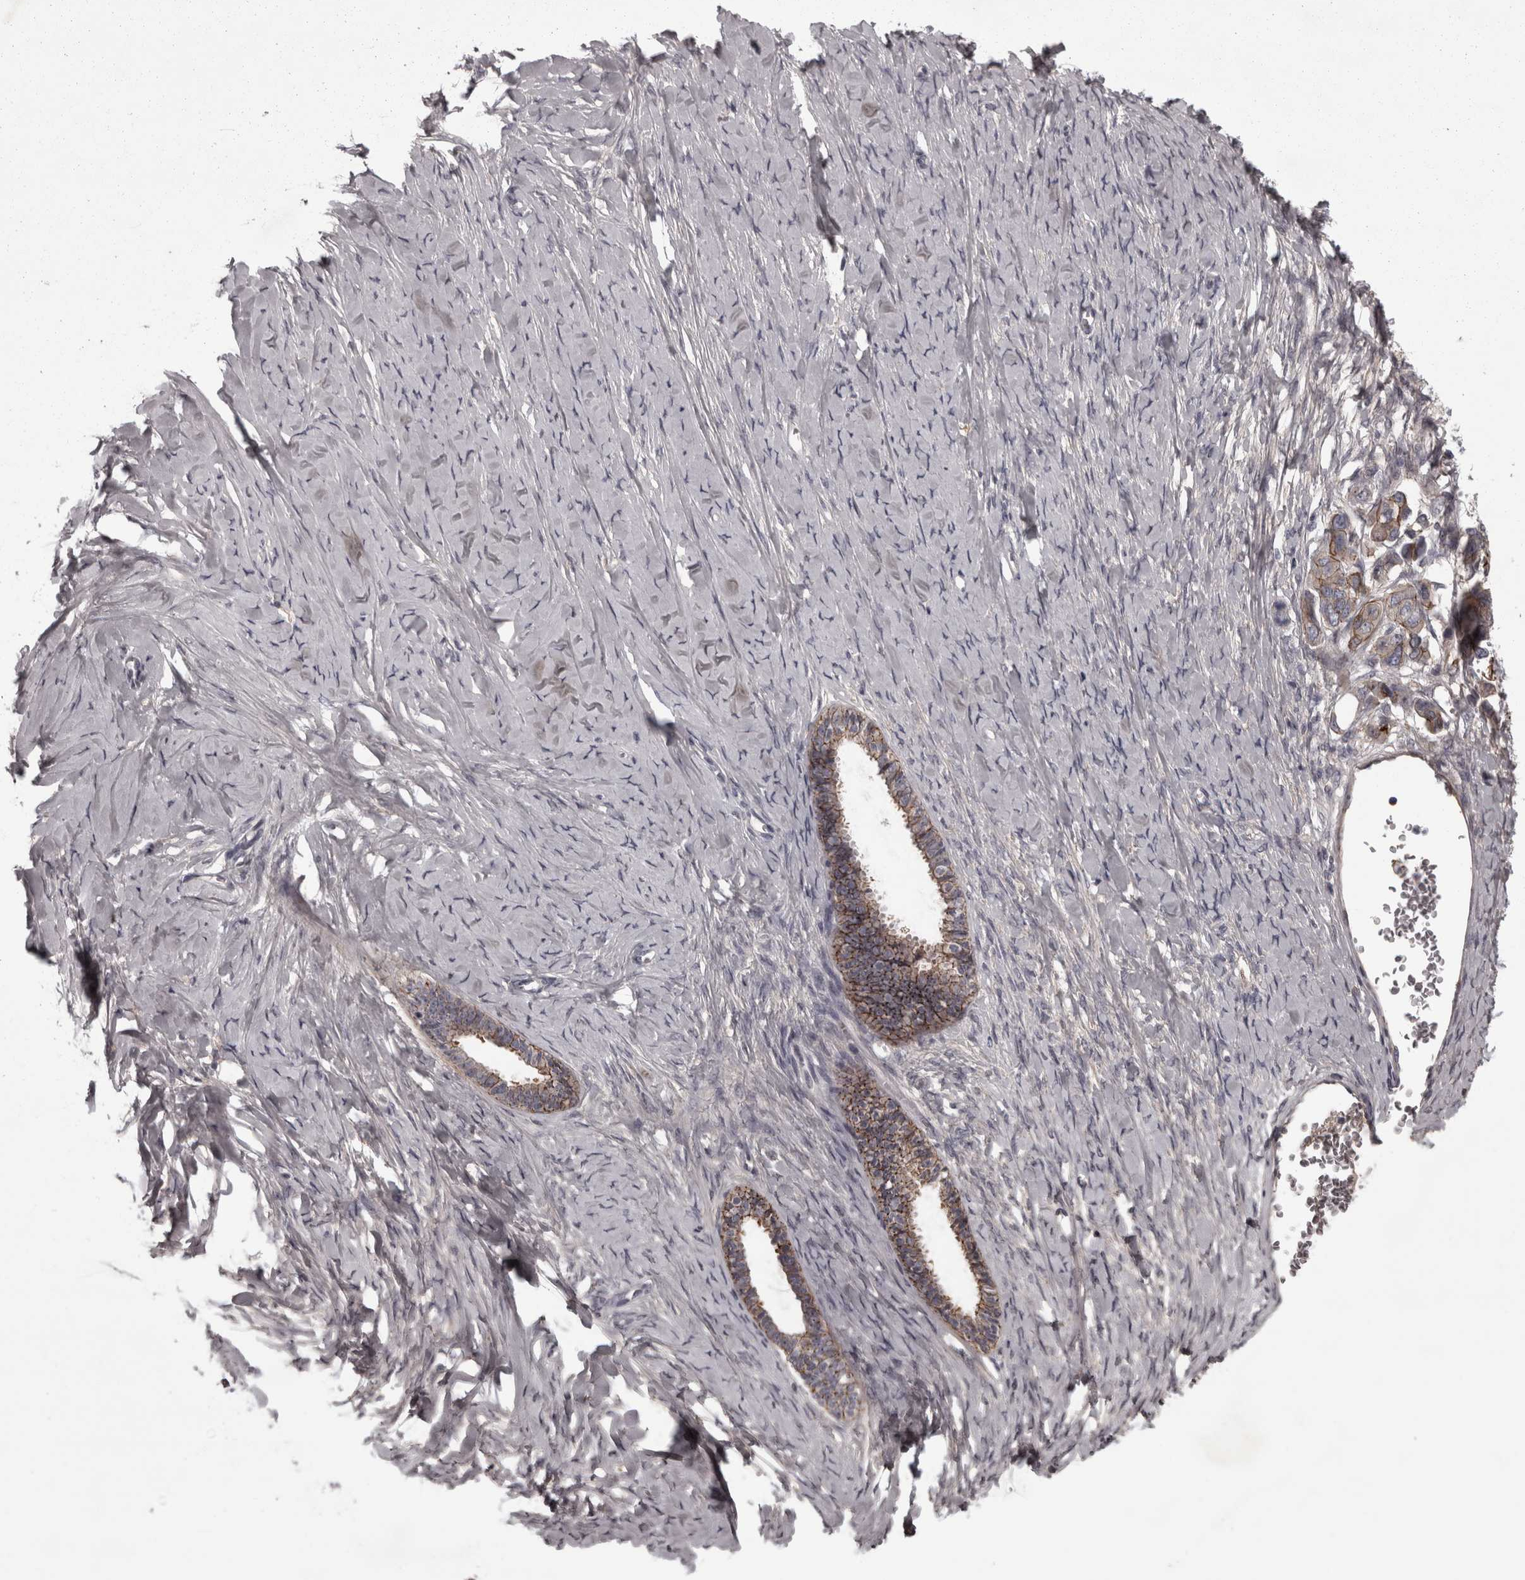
{"staining": {"intensity": "weak", "quantity": "25%-75%", "location": "cytoplasmic/membranous"}, "tissue": "ovarian cancer", "cell_type": "Tumor cells", "image_type": "cancer", "snomed": [{"axis": "morphology", "description": "Cystadenocarcinoma, serous, NOS"}, {"axis": "topography", "description": "Ovary"}], "caption": "A photomicrograph of human ovarian cancer stained for a protein reveals weak cytoplasmic/membranous brown staining in tumor cells.", "gene": "PCDH17", "patient": {"sex": "female", "age": 79}}